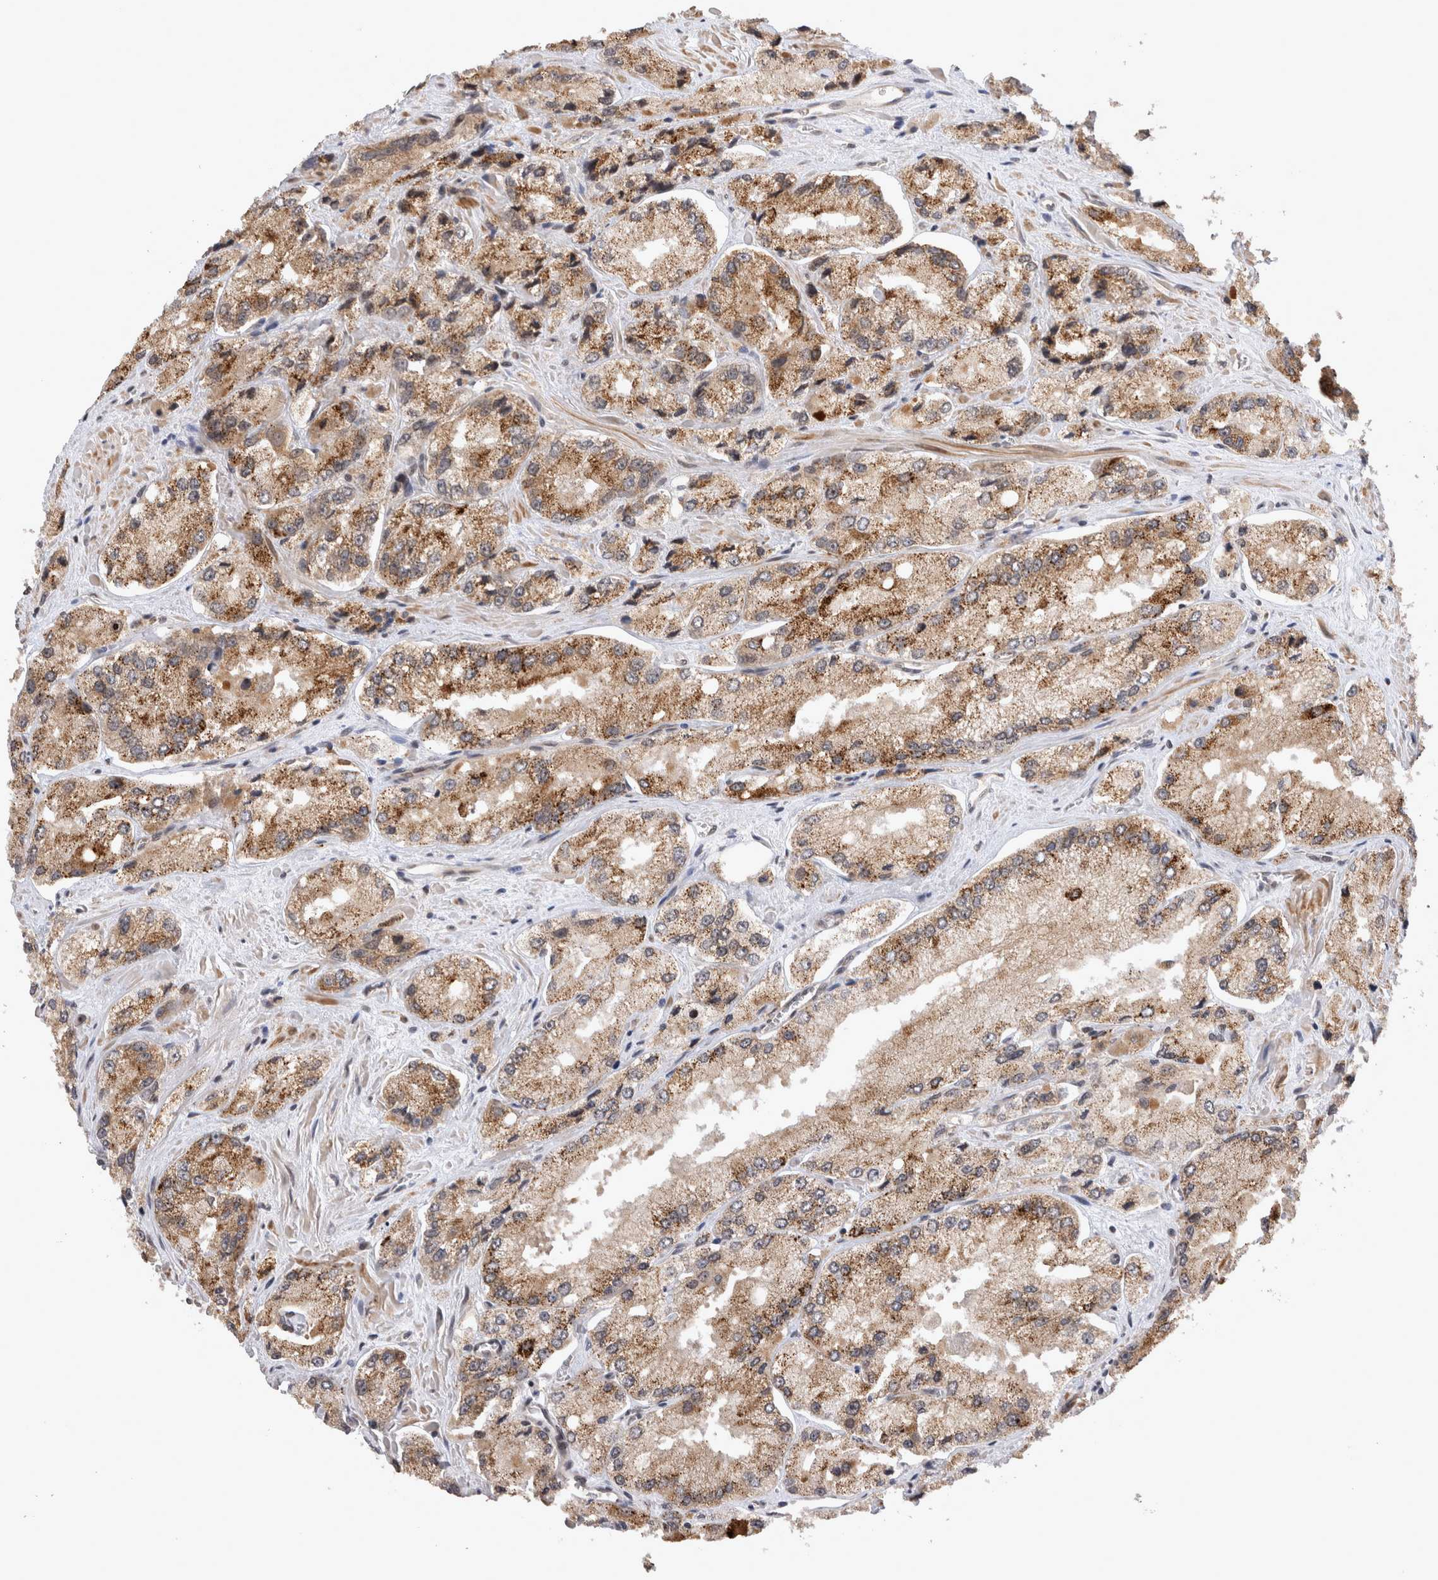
{"staining": {"intensity": "moderate", "quantity": ">75%", "location": "cytoplasmic/membranous"}, "tissue": "prostate cancer", "cell_type": "Tumor cells", "image_type": "cancer", "snomed": [{"axis": "morphology", "description": "Adenocarcinoma, High grade"}, {"axis": "topography", "description": "Prostate"}], "caption": "A brown stain highlights moderate cytoplasmic/membranous expression of a protein in human prostate cancer tumor cells.", "gene": "TMEM65", "patient": {"sex": "male", "age": 58}}